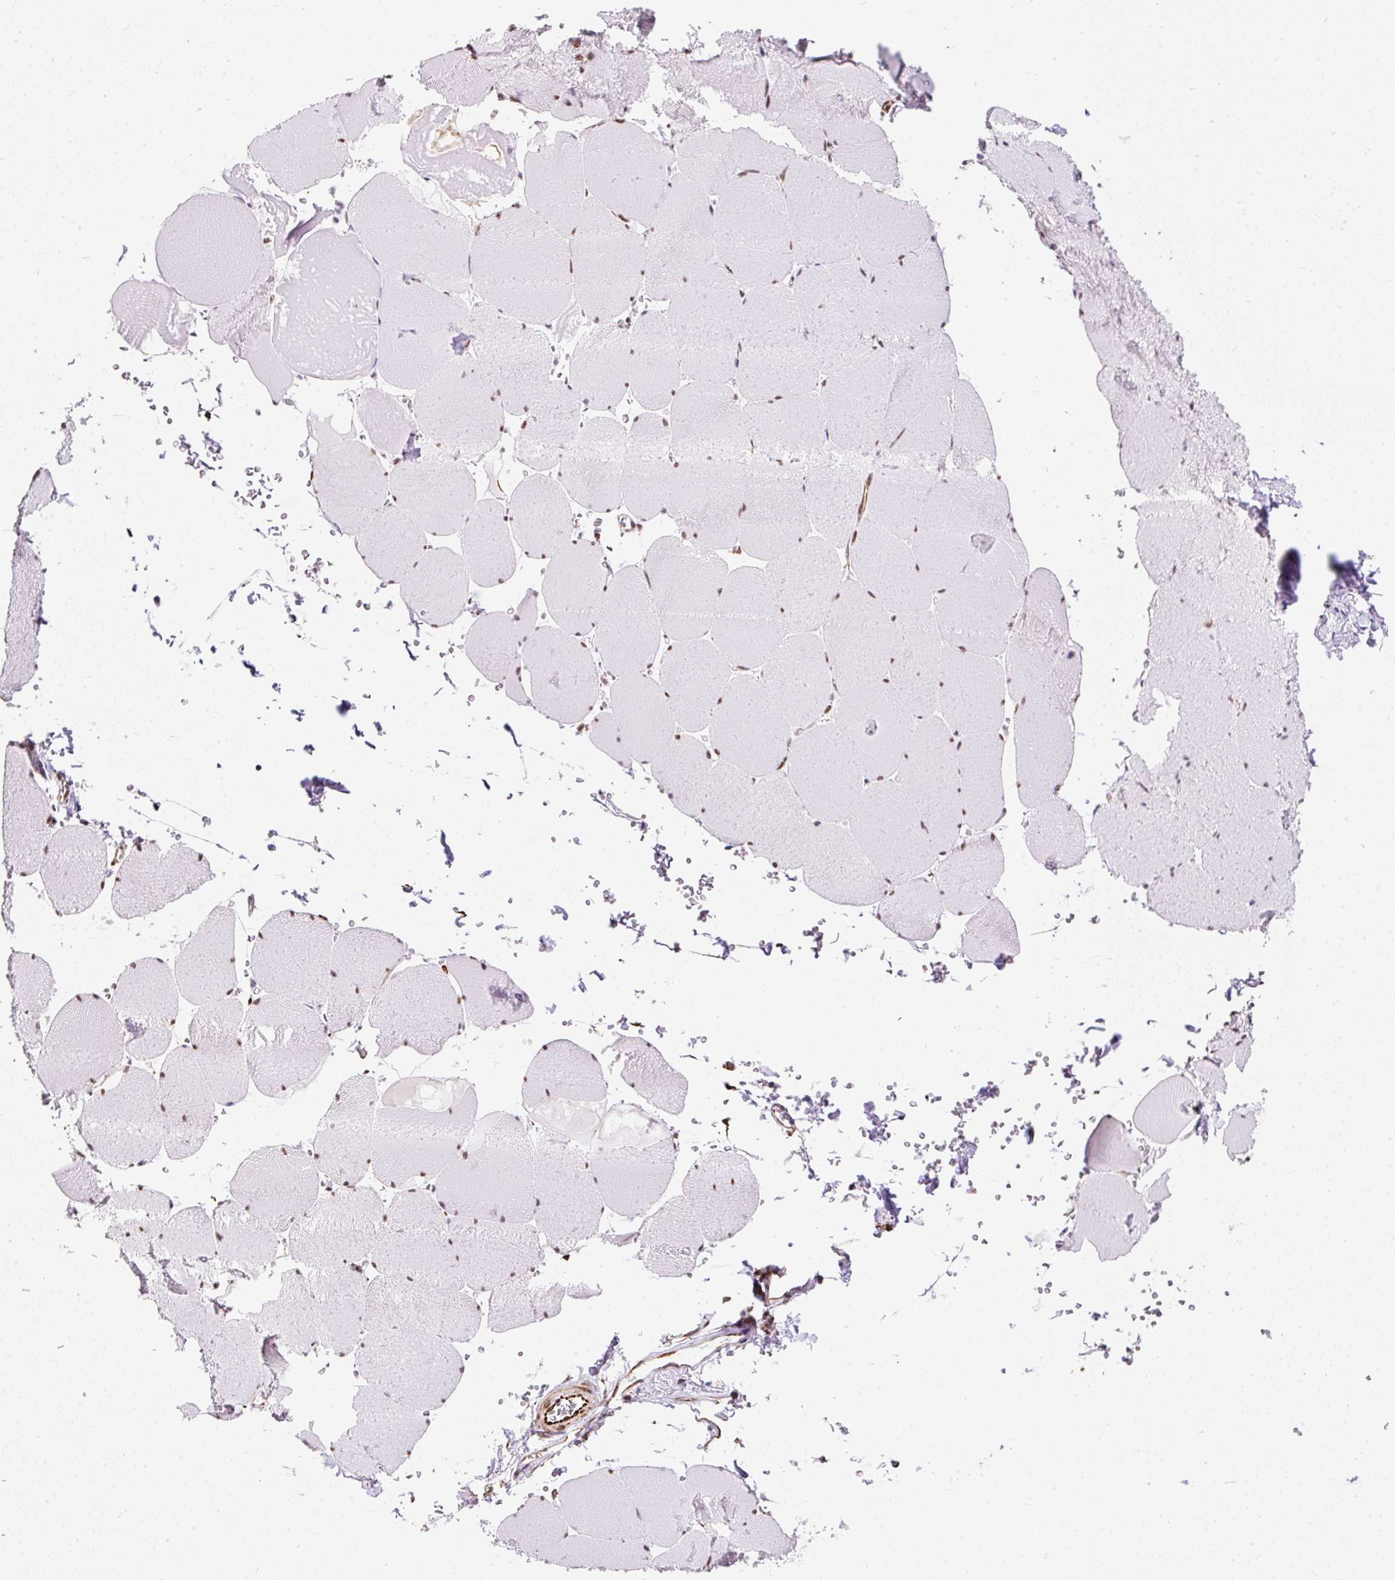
{"staining": {"intensity": "weak", "quantity": "25%-75%", "location": "nuclear"}, "tissue": "skeletal muscle", "cell_type": "Myocytes", "image_type": "normal", "snomed": [{"axis": "morphology", "description": "Normal tissue, NOS"}, {"axis": "topography", "description": "Skeletal muscle"}, {"axis": "topography", "description": "Head-Neck"}], "caption": "Immunohistochemical staining of benign human skeletal muscle exhibits 25%-75% levels of weak nuclear protein staining in approximately 25%-75% of myocytes. The staining is performed using DAB brown chromogen to label protein expression. The nuclei are counter-stained blue using hematoxylin.", "gene": "FMC1", "patient": {"sex": "male", "age": 66}}